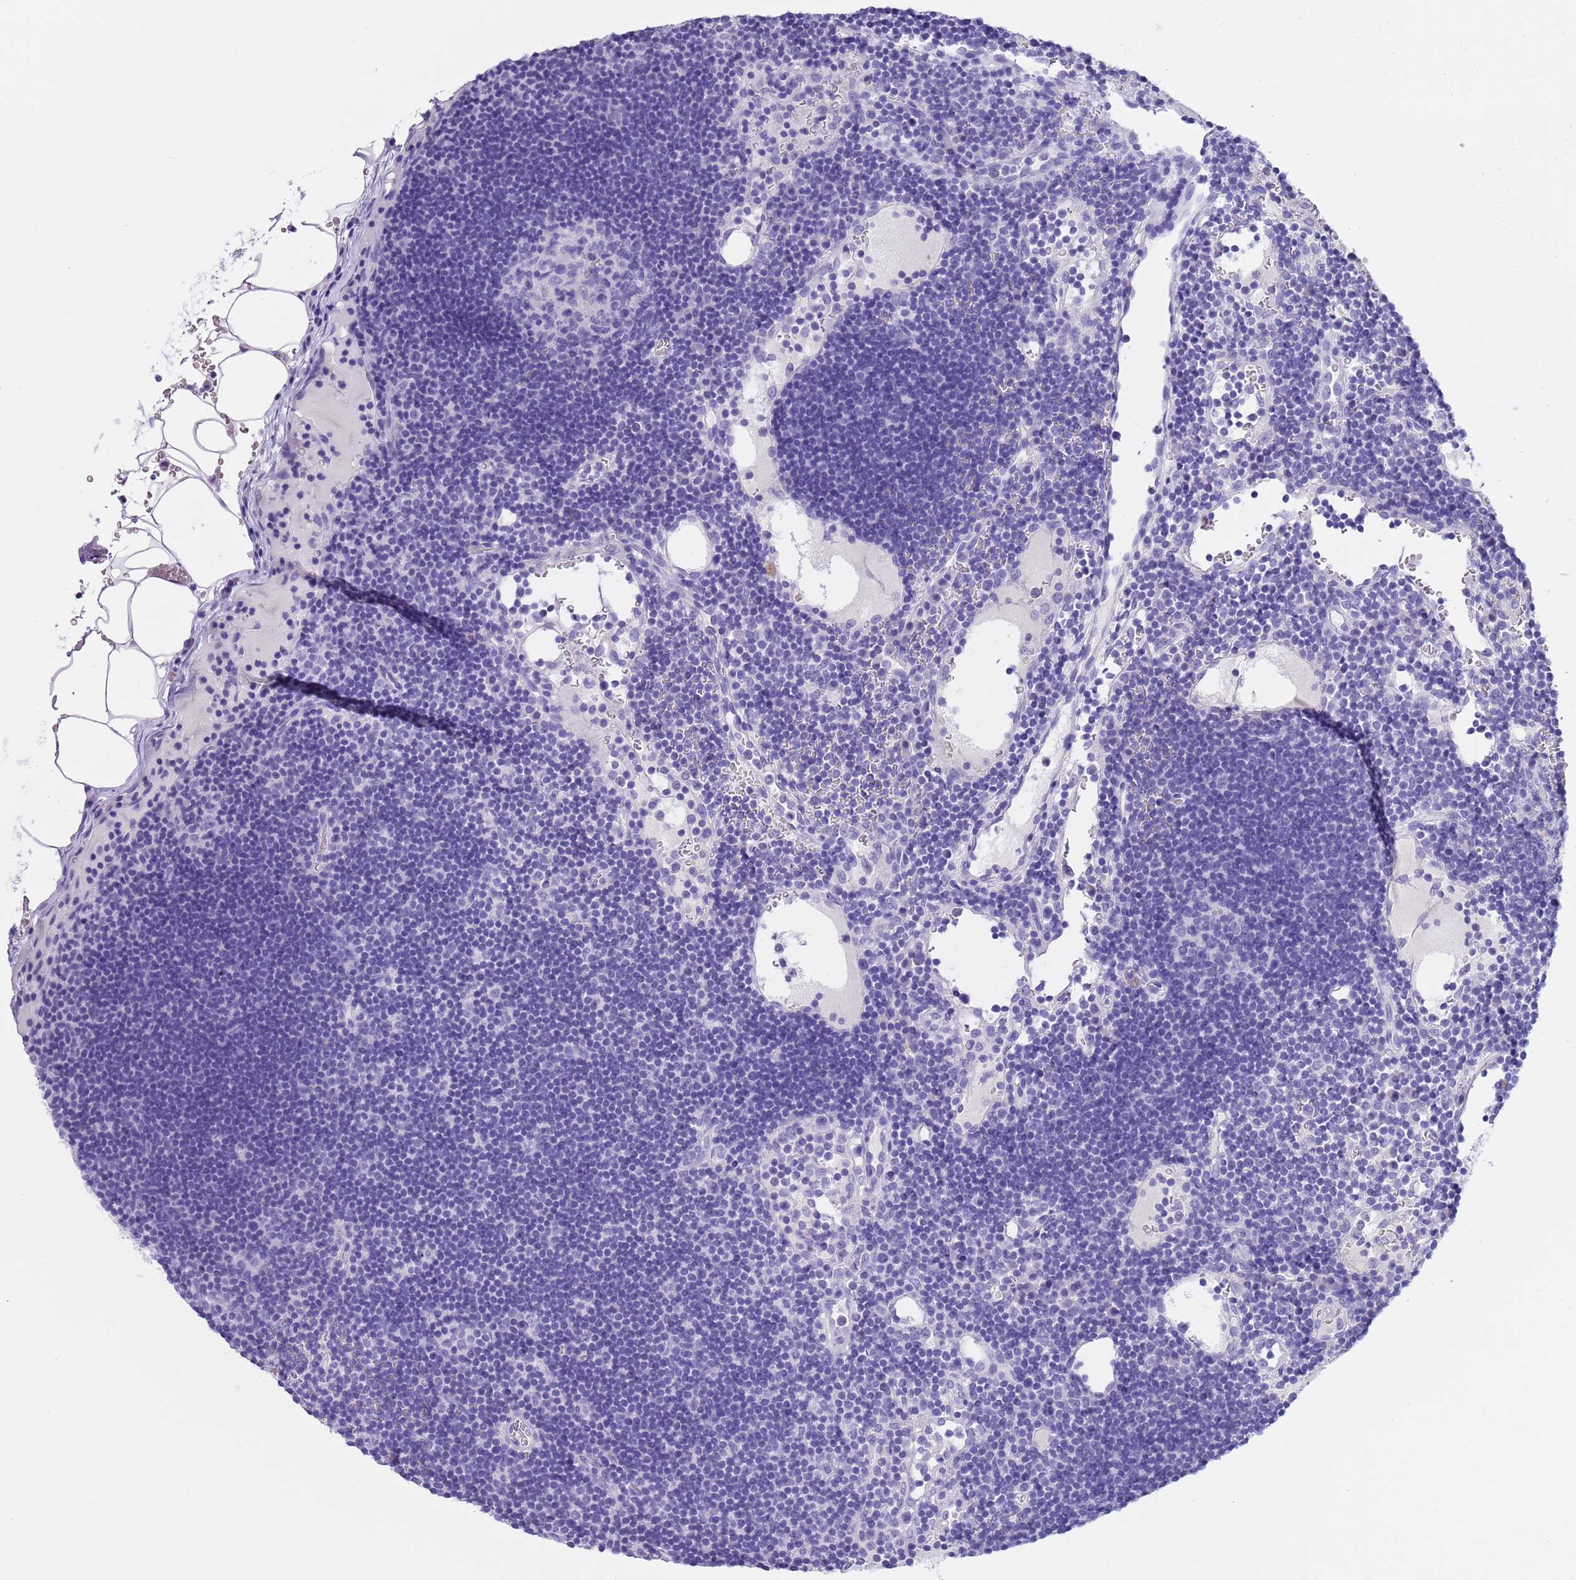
{"staining": {"intensity": "negative", "quantity": "none", "location": "none"}, "tissue": "lymph node", "cell_type": "Germinal center cells", "image_type": "normal", "snomed": [{"axis": "morphology", "description": "Normal tissue, NOS"}, {"axis": "topography", "description": "Lymph node"}], "caption": "DAB (3,3'-diaminobenzidine) immunohistochemical staining of benign human lymph node displays no significant staining in germinal center cells. (Stains: DAB immunohistochemistry (IHC) with hematoxylin counter stain, Microscopy: brightfield microscopy at high magnification).", "gene": "CPB1", "patient": {"sex": "male", "age": 53}}